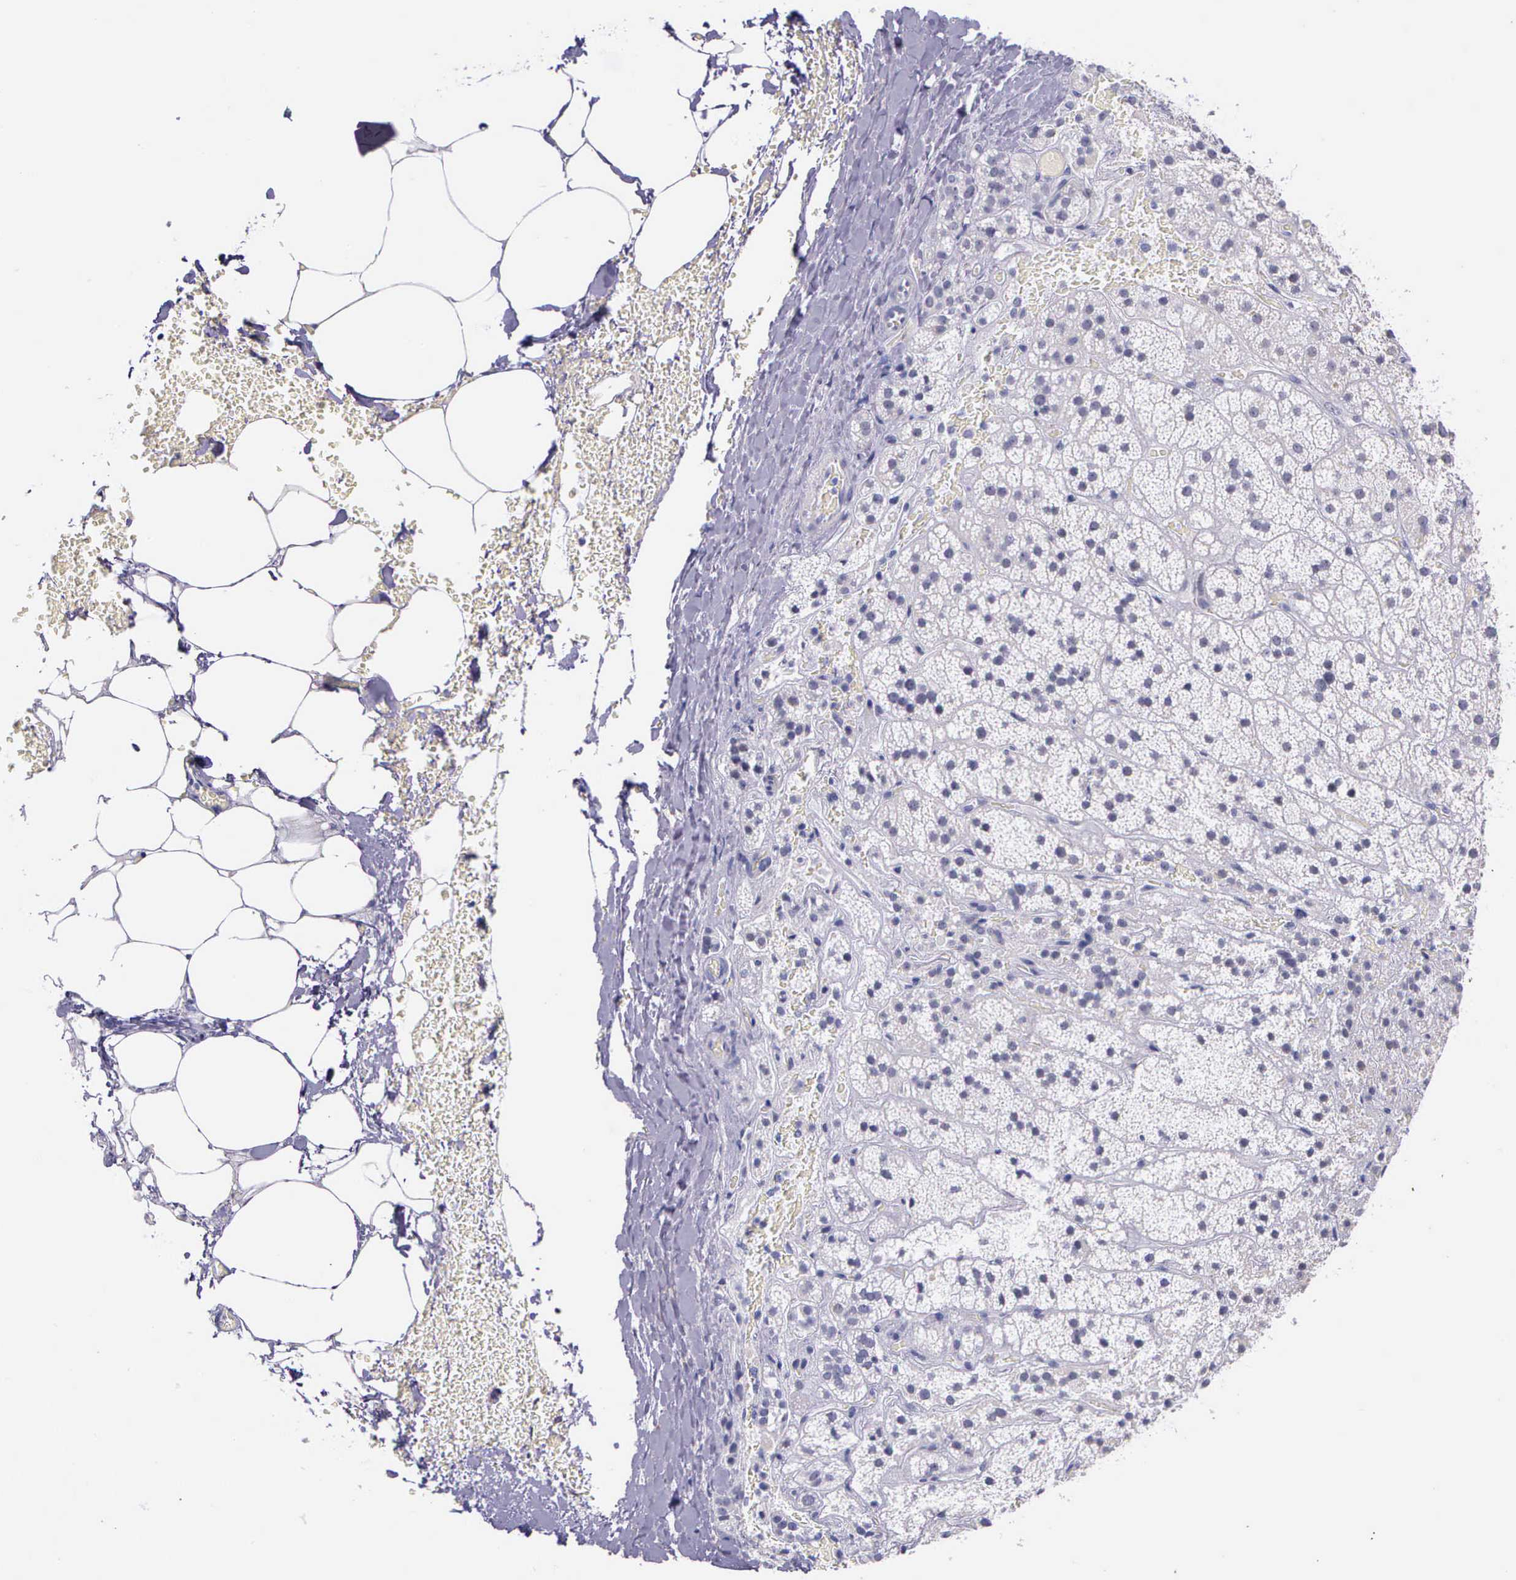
{"staining": {"intensity": "weak", "quantity": "<25%", "location": "cytoplasmic/membranous"}, "tissue": "adrenal gland", "cell_type": "Glandular cells", "image_type": "normal", "snomed": [{"axis": "morphology", "description": "Normal tissue, NOS"}, {"axis": "topography", "description": "Adrenal gland"}], "caption": "Benign adrenal gland was stained to show a protein in brown. There is no significant positivity in glandular cells. (DAB (3,3'-diaminobenzidine) IHC, high magnification).", "gene": "AHNAK2", "patient": {"sex": "male", "age": 57}}